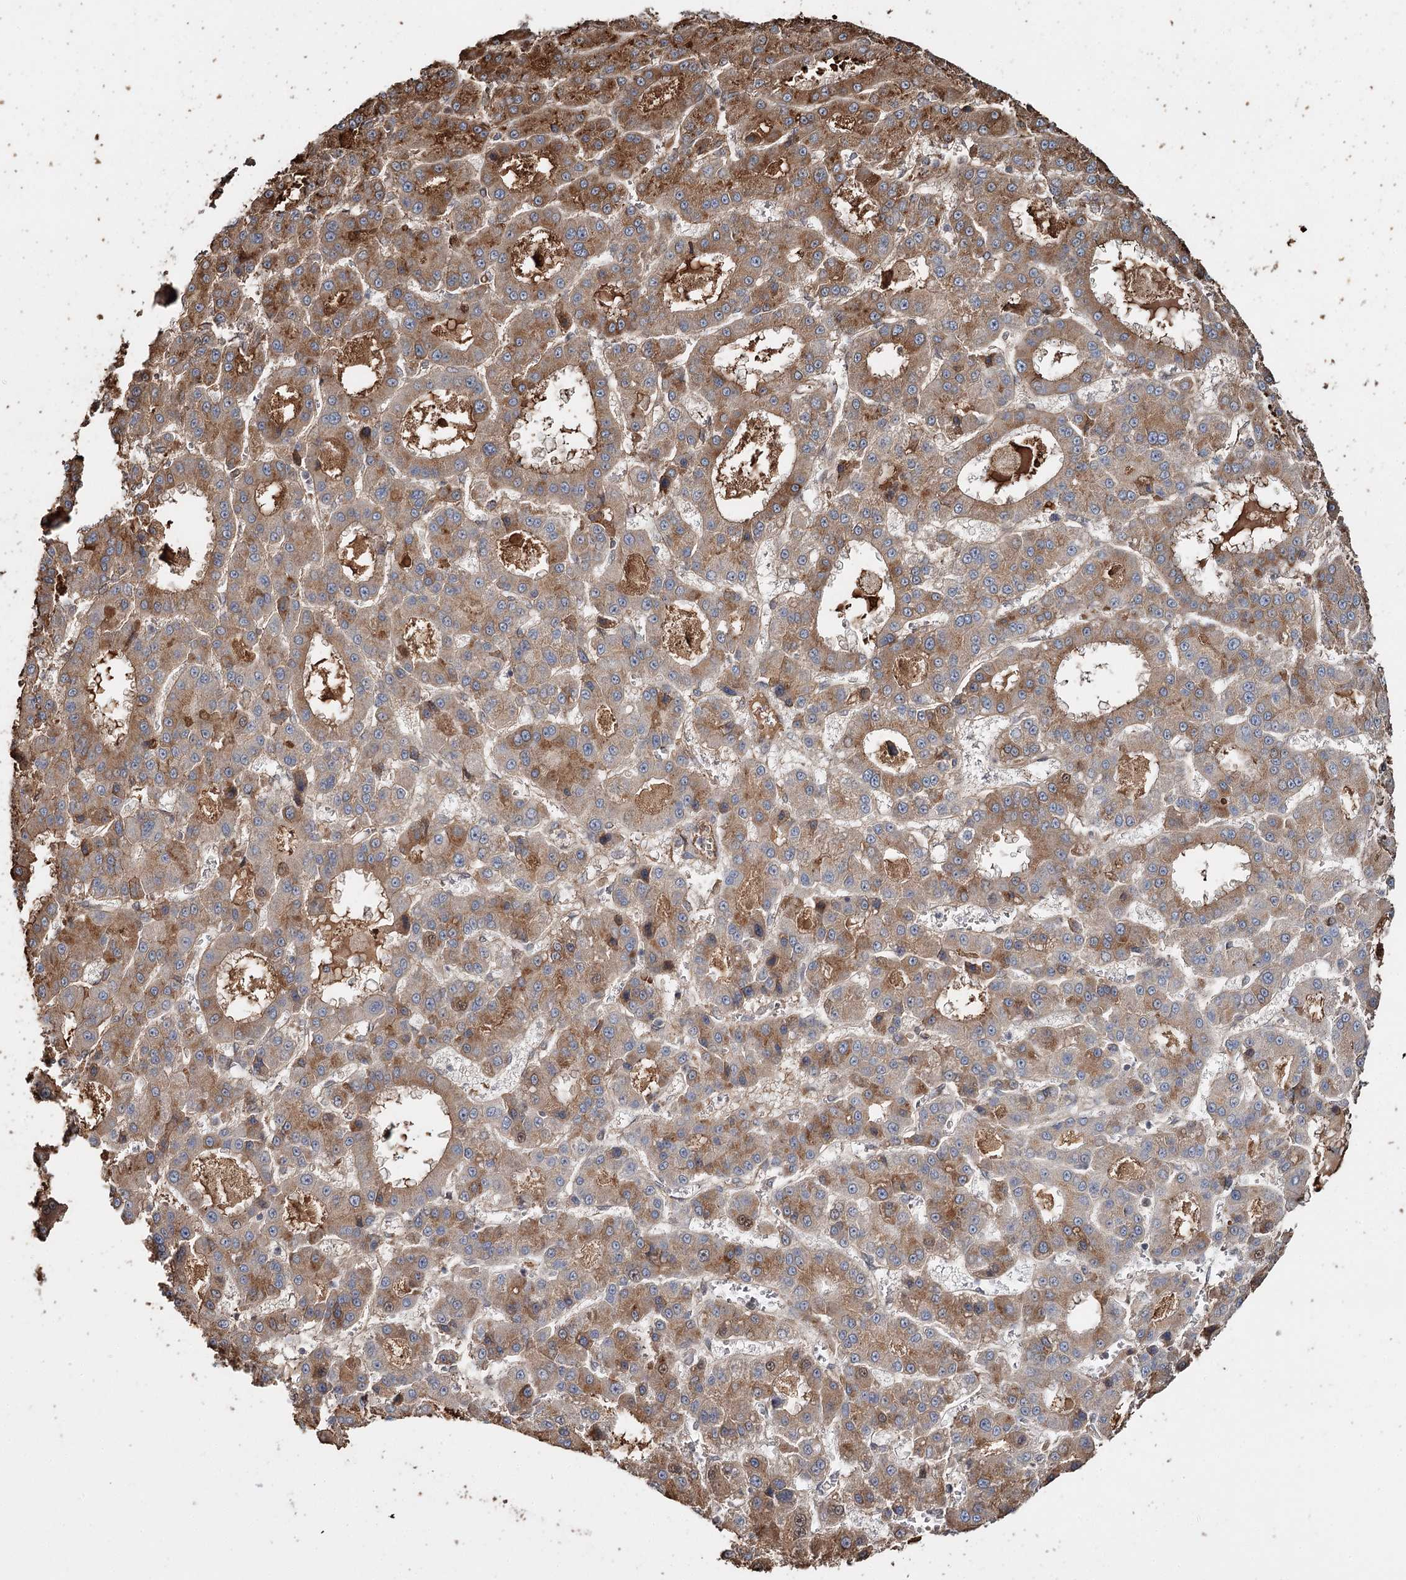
{"staining": {"intensity": "strong", "quantity": "<25%", "location": "cytoplasmic/membranous"}, "tissue": "liver cancer", "cell_type": "Tumor cells", "image_type": "cancer", "snomed": [{"axis": "morphology", "description": "Carcinoma, Hepatocellular, NOS"}, {"axis": "topography", "description": "Liver"}], "caption": "Protein expression analysis of liver cancer (hepatocellular carcinoma) shows strong cytoplasmic/membranous staining in about <25% of tumor cells.", "gene": "SYVN1", "patient": {"sex": "male", "age": 70}}